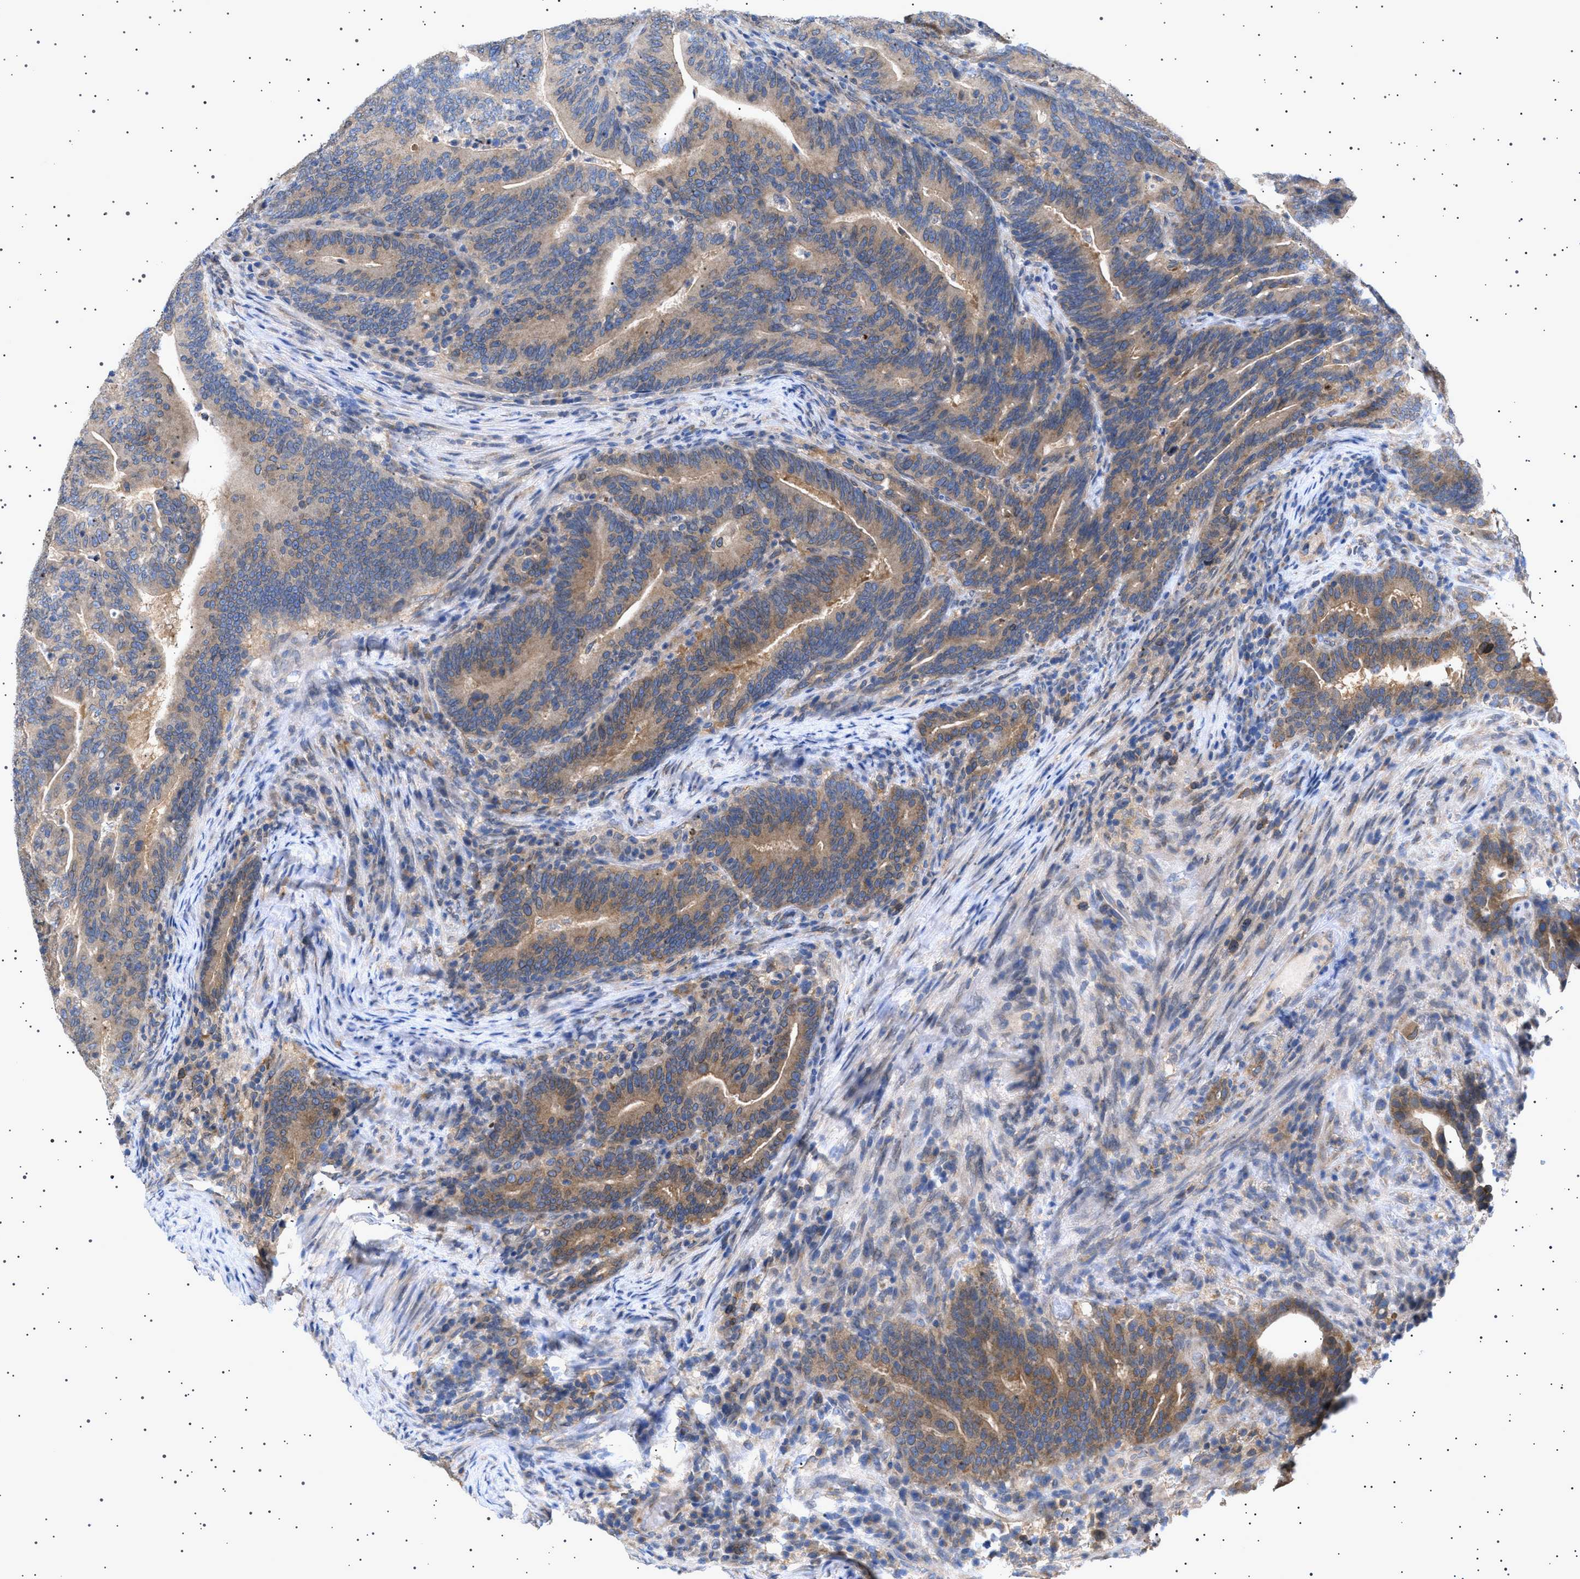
{"staining": {"intensity": "moderate", "quantity": "25%-75%", "location": "cytoplasmic/membranous"}, "tissue": "colorectal cancer", "cell_type": "Tumor cells", "image_type": "cancer", "snomed": [{"axis": "morphology", "description": "Adenocarcinoma, NOS"}, {"axis": "topography", "description": "Colon"}], "caption": "Immunohistochemistry (IHC) (DAB (3,3'-diaminobenzidine)) staining of colorectal cancer shows moderate cytoplasmic/membranous protein positivity in about 25%-75% of tumor cells.", "gene": "NUP93", "patient": {"sex": "female", "age": 66}}